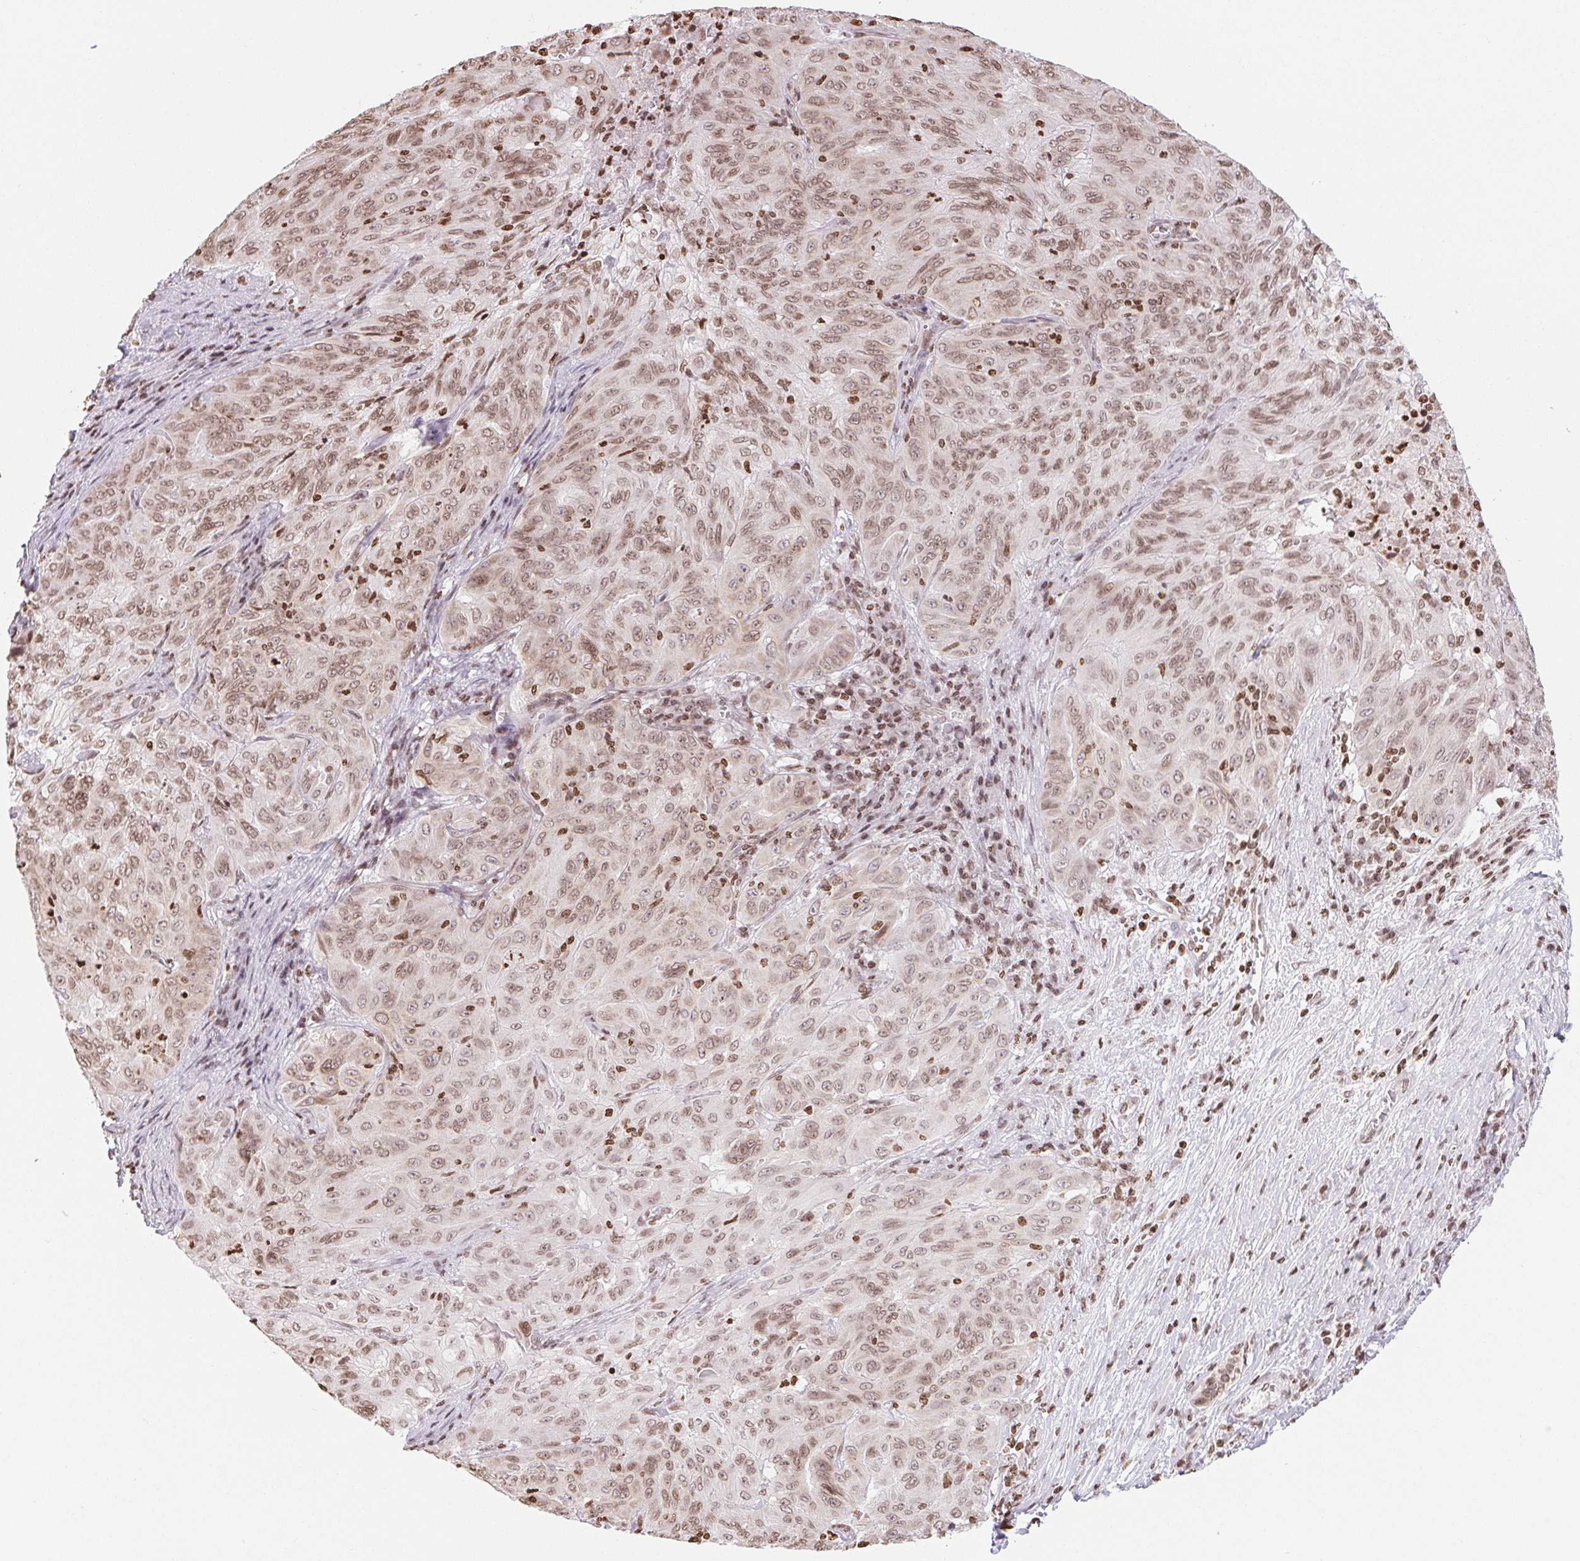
{"staining": {"intensity": "weak", "quantity": ">75%", "location": "nuclear"}, "tissue": "pancreatic cancer", "cell_type": "Tumor cells", "image_type": "cancer", "snomed": [{"axis": "morphology", "description": "Adenocarcinoma, NOS"}, {"axis": "topography", "description": "Pancreas"}], "caption": "Human adenocarcinoma (pancreatic) stained with a brown dye shows weak nuclear positive positivity in approximately >75% of tumor cells.", "gene": "SMIM12", "patient": {"sex": "male", "age": 63}}